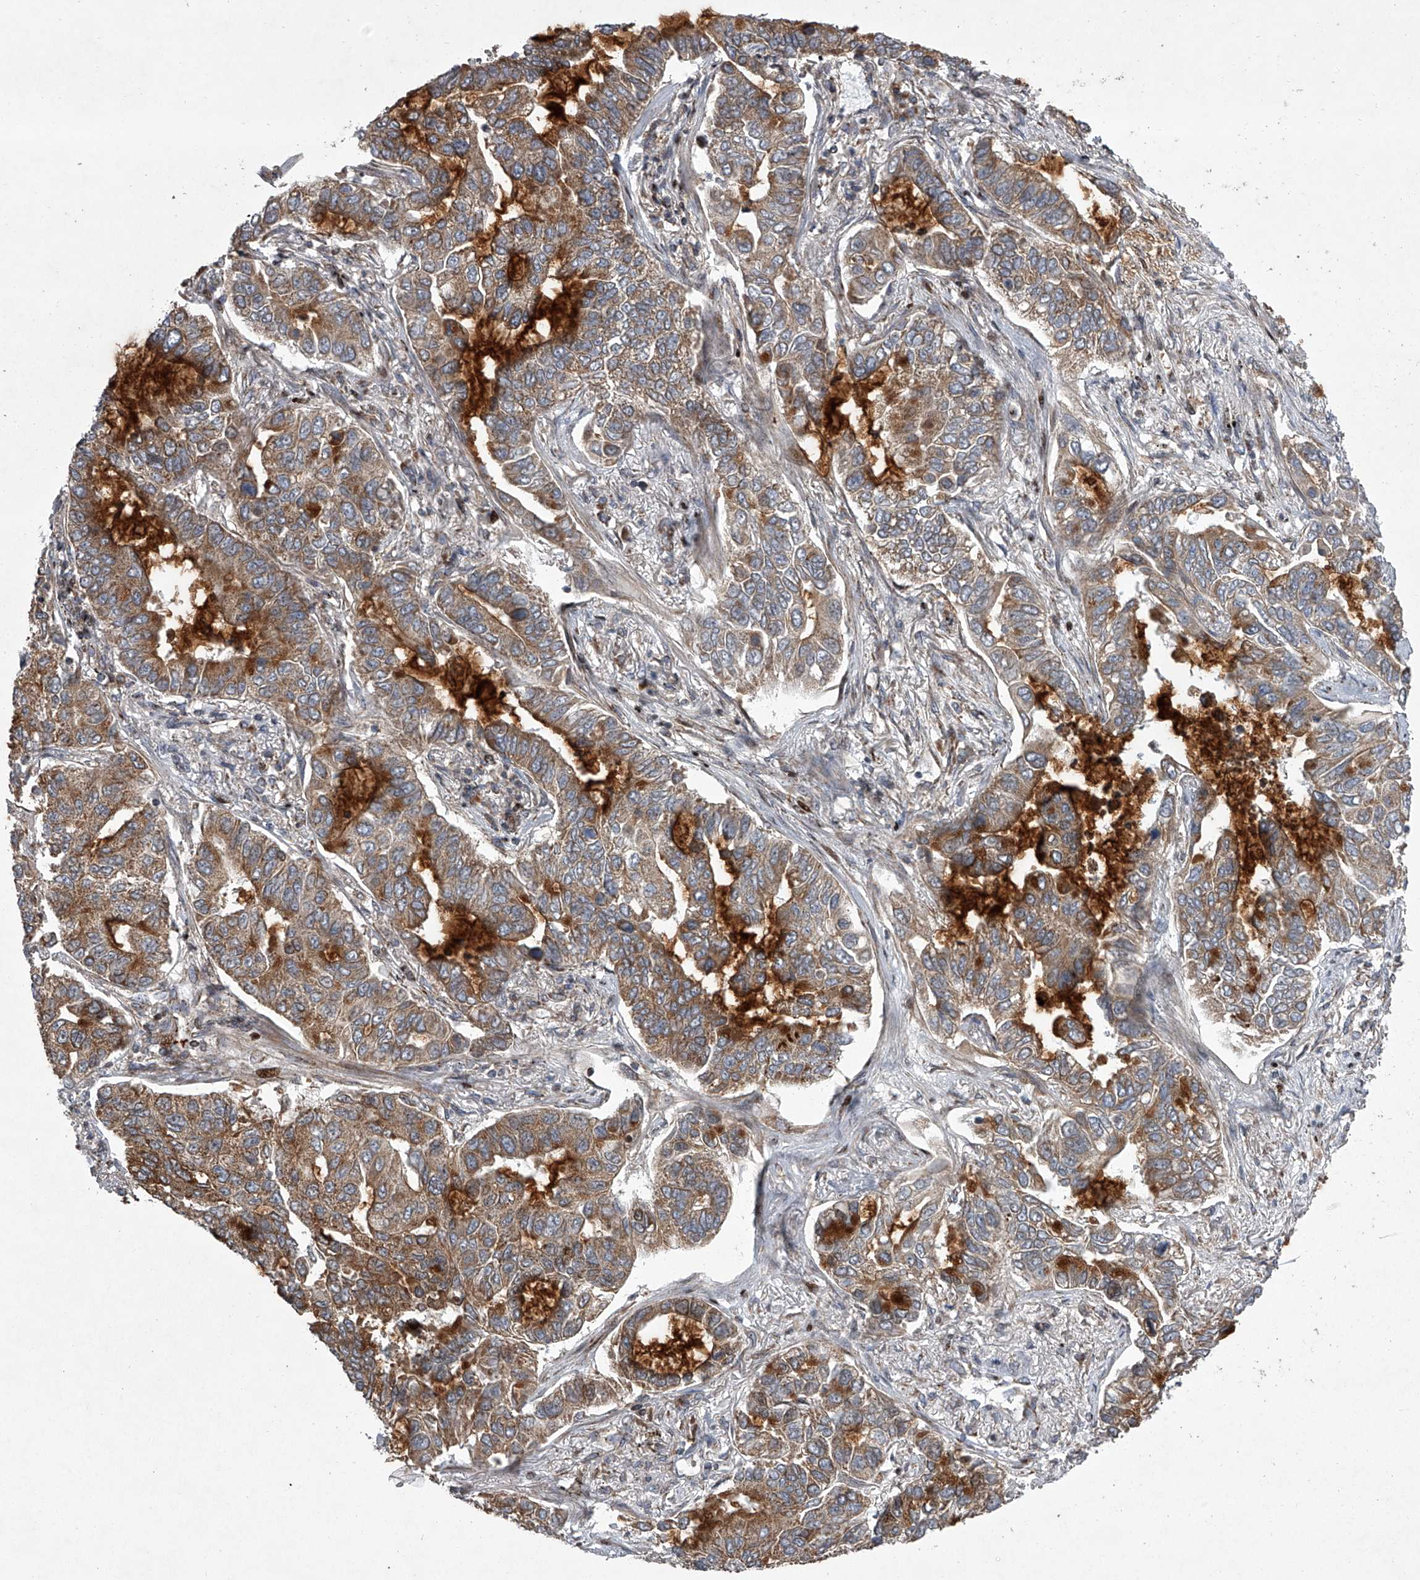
{"staining": {"intensity": "moderate", "quantity": ">75%", "location": "cytoplasmic/membranous"}, "tissue": "lung cancer", "cell_type": "Tumor cells", "image_type": "cancer", "snomed": [{"axis": "morphology", "description": "Adenocarcinoma, NOS"}, {"axis": "topography", "description": "Lung"}], "caption": "Immunohistochemistry (DAB) staining of adenocarcinoma (lung) demonstrates moderate cytoplasmic/membranous protein positivity in approximately >75% of tumor cells.", "gene": "STRADA", "patient": {"sex": "male", "age": 64}}